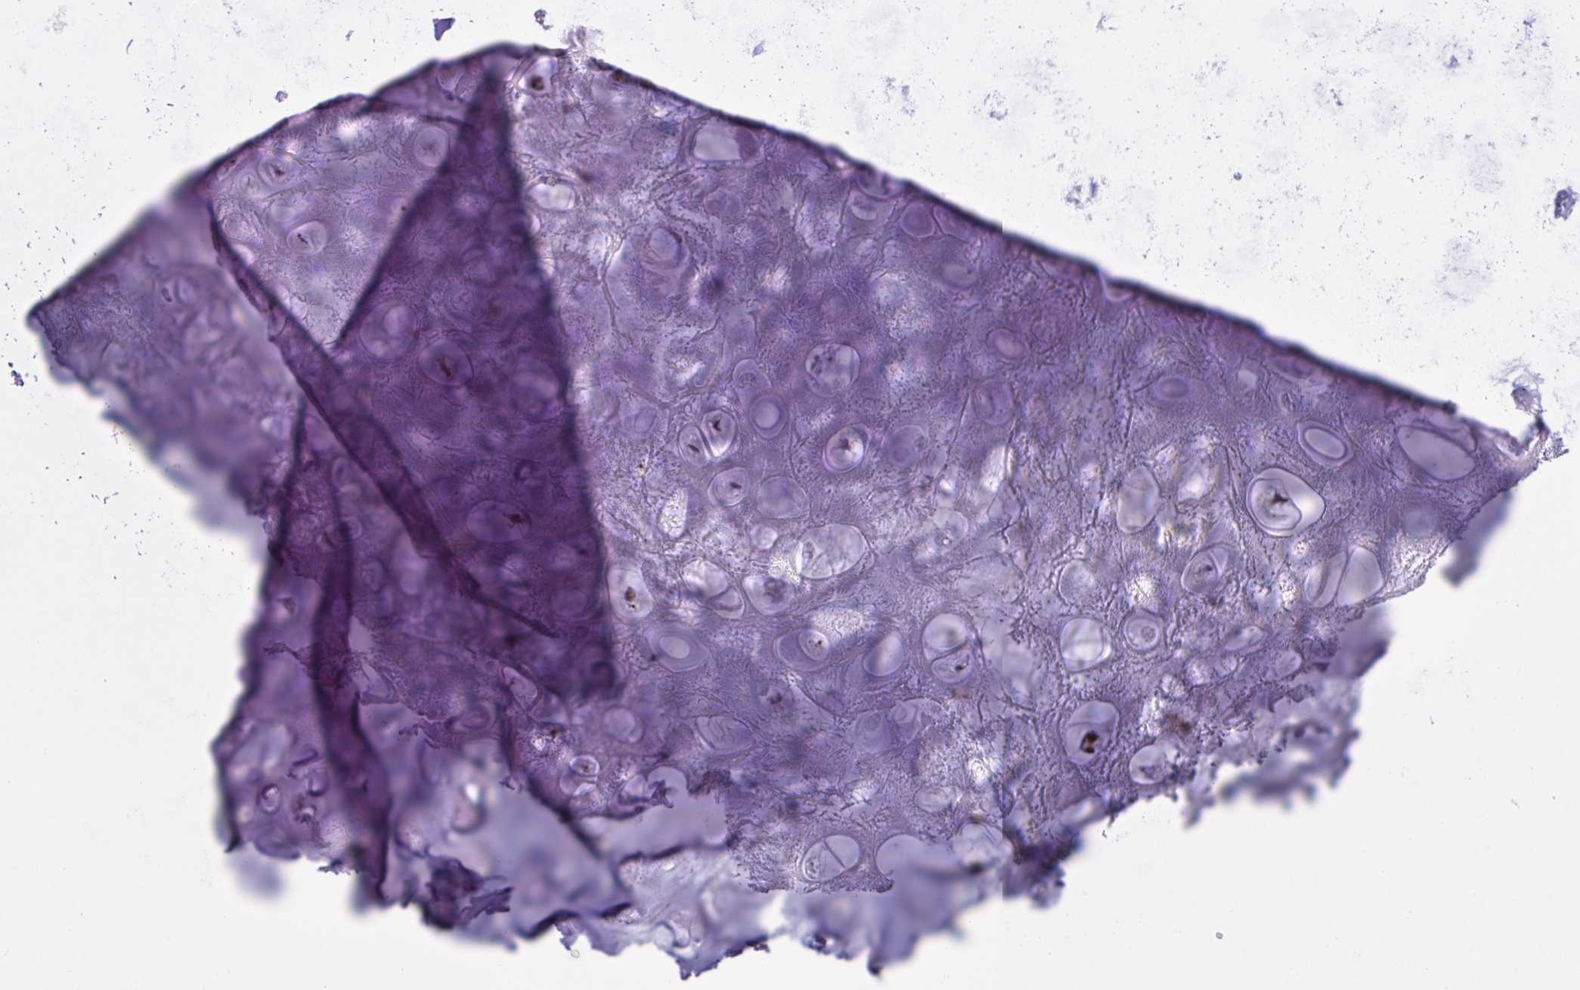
{"staining": {"intensity": "negative", "quantity": "none", "location": "none"}, "tissue": "soft tissue", "cell_type": "Chondrocytes", "image_type": "normal", "snomed": [{"axis": "morphology", "description": "Normal tissue, NOS"}, {"axis": "topography", "description": "Lymph node"}, {"axis": "topography", "description": "Cartilage tissue"}, {"axis": "topography", "description": "Nasopharynx"}], "caption": "This is an IHC image of benign soft tissue. There is no staining in chondrocytes.", "gene": "PEAK3", "patient": {"sex": "male", "age": 63}}